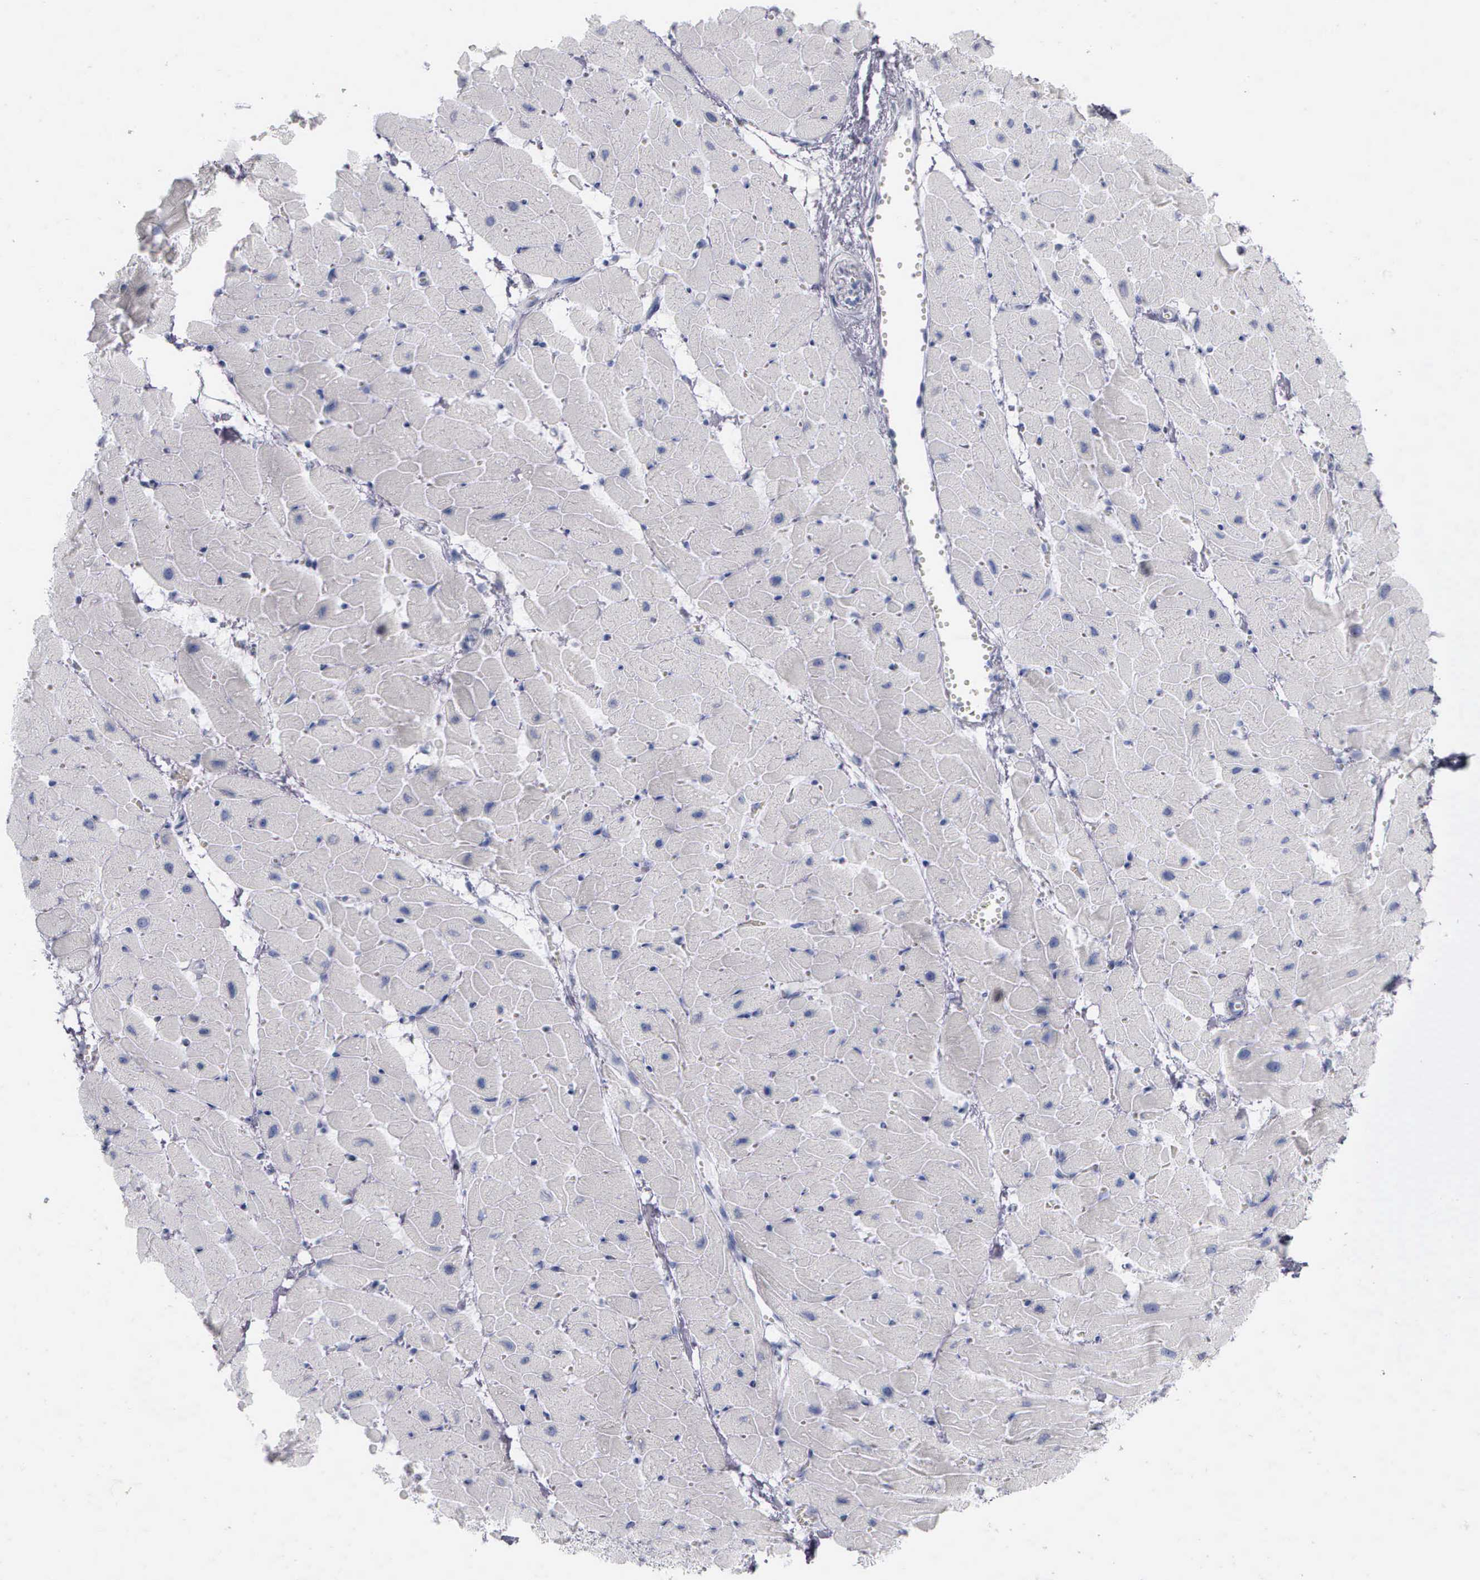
{"staining": {"intensity": "negative", "quantity": "none", "location": "none"}, "tissue": "heart muscle", "cell_type": "Cardiomyocytes", "image_type": "normal", "snomed": [{"axis": "morphology", "description": "Normal tissue, NOS"}, {"axis": "topography", "description": "Heart"}], "caption": "A high-resolution histopathology image shows immunohistochemistry (IHC) staining of benign heart muscle, which exhibits no significant expression in cardiomyocytes.", "gene": "NKX2", "patient": {"sex": "female", "age": 19}}